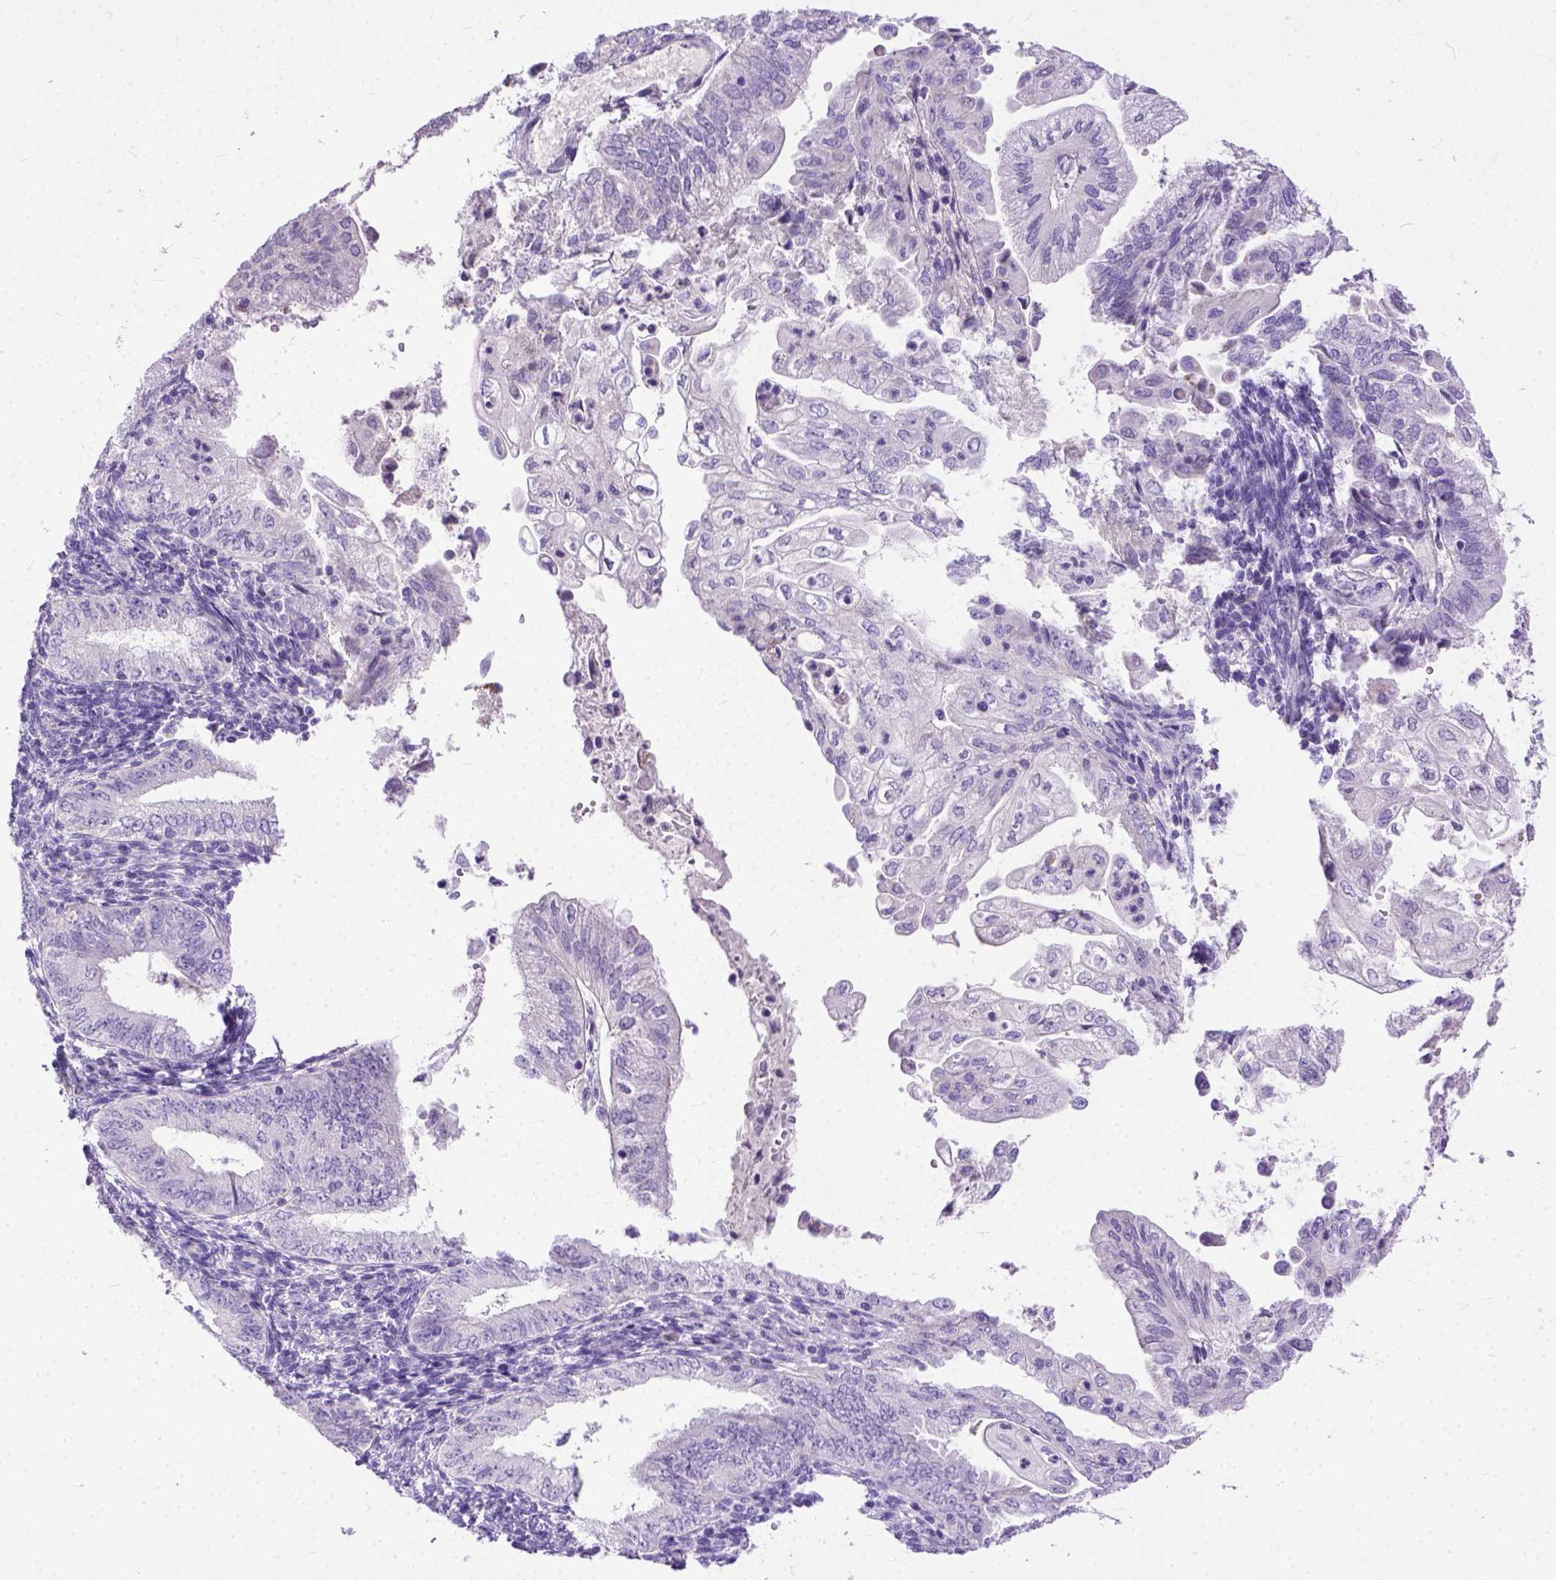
{"staining": {"intensity": "negative", "quantity": "none", "location": "none"}, "tissue": "endometrial cancer", "cell_type": "Tumor cells", "image_type": "cancer", "snomed": [{"axis": "morphology", "description": "Adenocarcinoma, NOS"}, {"axis": "topography", "description": "Endometrium"}], "caption": "Immunohistochemistry photomicrograph of human endometrial cancer (adenocarcinoma) stained for a protein (brown), which demonstrates no staining in tumor cells.", "gene": "PLK5", "patient": {"sex": "female", "age": 55}}